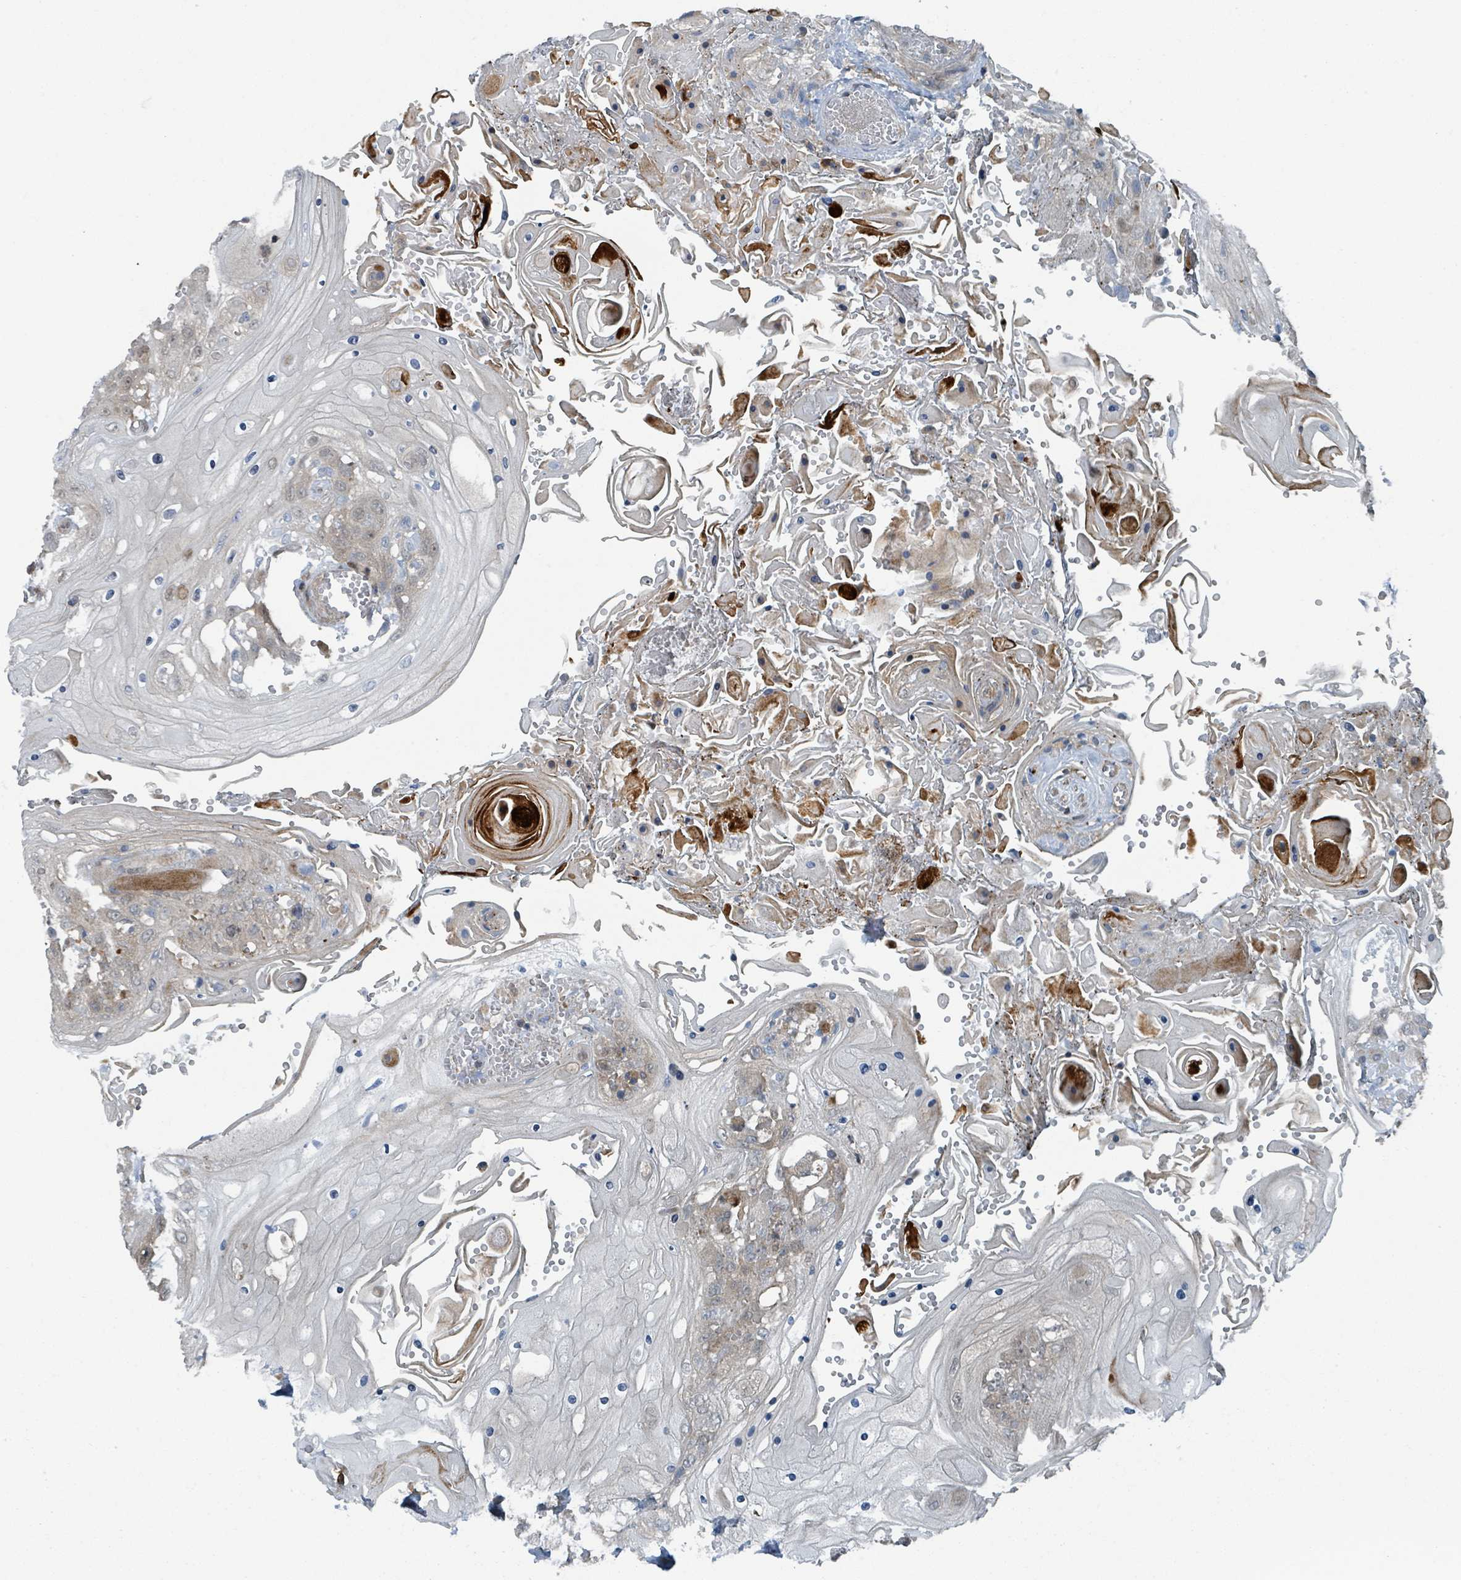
{"staining": {"intensity": "weak", "quantity": "25%-75%", "location": "cytoplasmic/membranous"}, "tissue": "head and neck cancer", "cell_type": "Tumor cells", "image_type": "cancer", "snomed": [{"axis": "morphology", "description": "Squamous cell carcinoma, NOS"}, {"axis": "topography", "description": "Head-Neck"}], "caption": "Immunohistochemistry (IHC) photomicrograph of neoplastic tissue: head and neck cancer (squamous cell carcinoma) stained using immunohistochemistry reveals low levels of weak protein expression localized specifically in the cytoplasmic/membranous of tumor cells, appearing as a cytoplasmic/membranous brown color.", "gene": "GOLGA7", "patient": {"sex": "female", "age": 43}}